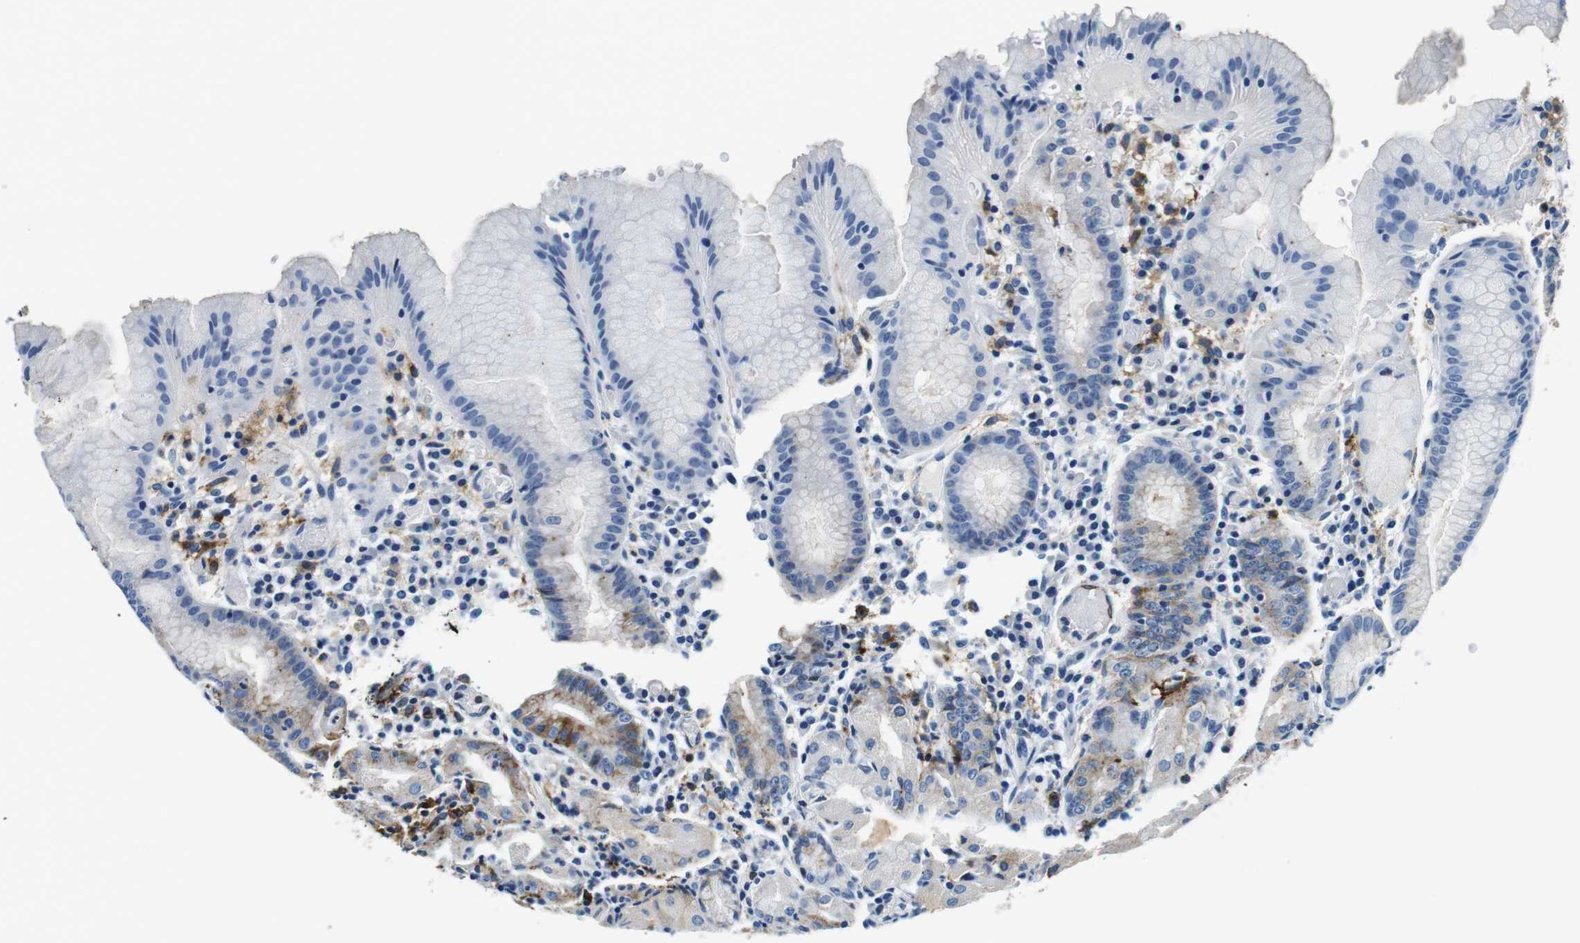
{"staining": {"intensity": "weak", "quantity": "<25%", "location": "cytoplasmic/membranous"}, "tissue": "stomach", "cell_type": "Glandular cells", "image_type": "normal", "snomed": [{"axis": "morphology", "description": "Normal tissue, NOS"}, {"axis": "topography", "description": "Stomach"}, {"axis": "topography", "description": "Stomach, lower"}], "caption": "DAB immunohistochemical staining of unremarkable stomach reveals no significant staining in glandular cells.", "gene": "HLA", "patient": {"sex": "female", "age": 75}}